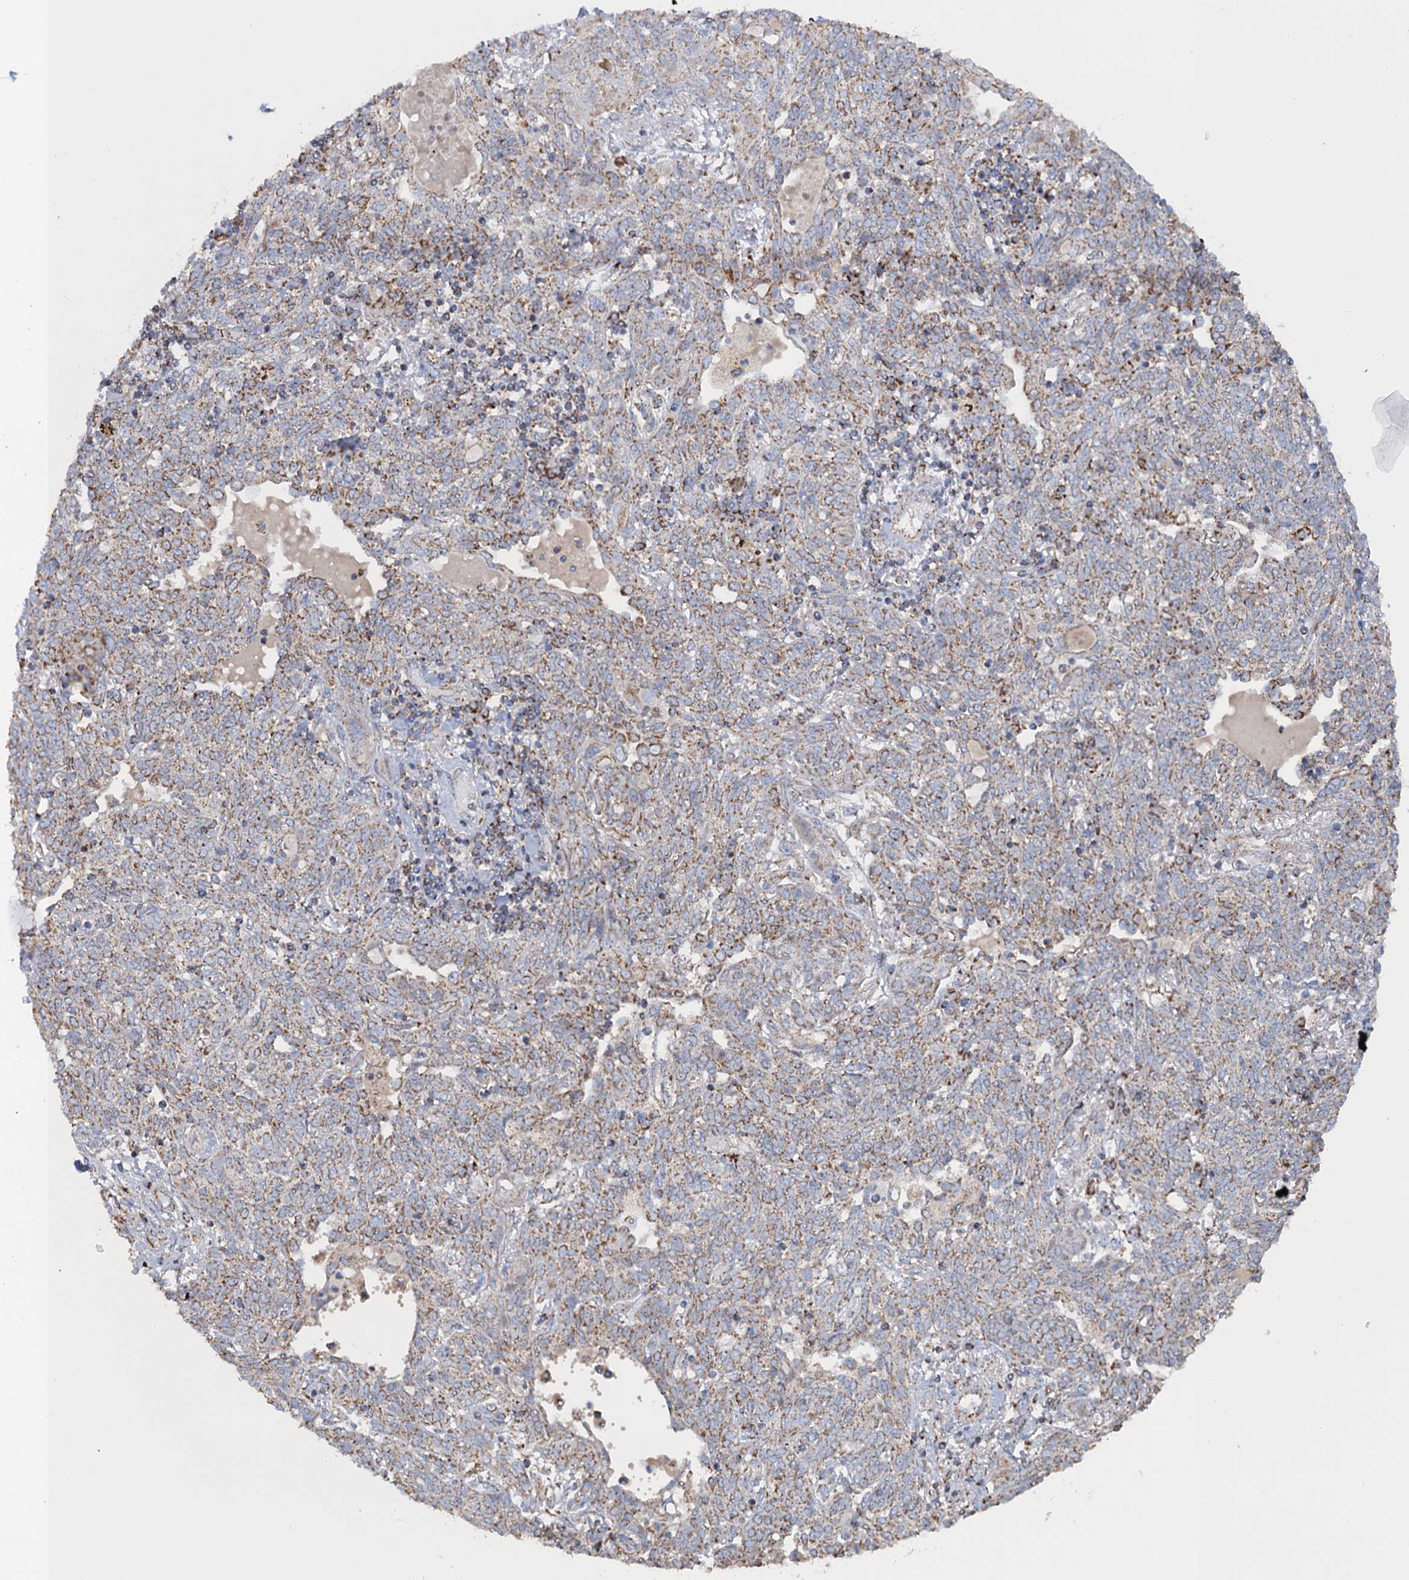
{"staining": {"intensity": "moderate", "quantity": ">75%", "location": "cytoplasmic/membranous"}, "tissue": "lung cancer", "cell_type": "Tumor cells", "image_type": "cancer", "snomed": [{"axis": "morphology", "description": "Squamous cell carcinoma, NOS"}, {"axis": "topography", "description": "Lung"}], "caption": "Protein expression analysis of squamous cell carcinoma (lung) reveals moderate cytoplasmic/membranous positivity in about >75% of tumor cells.", "gene": "GTPBP3", "patient": {"sex": "female", "age": 70}}